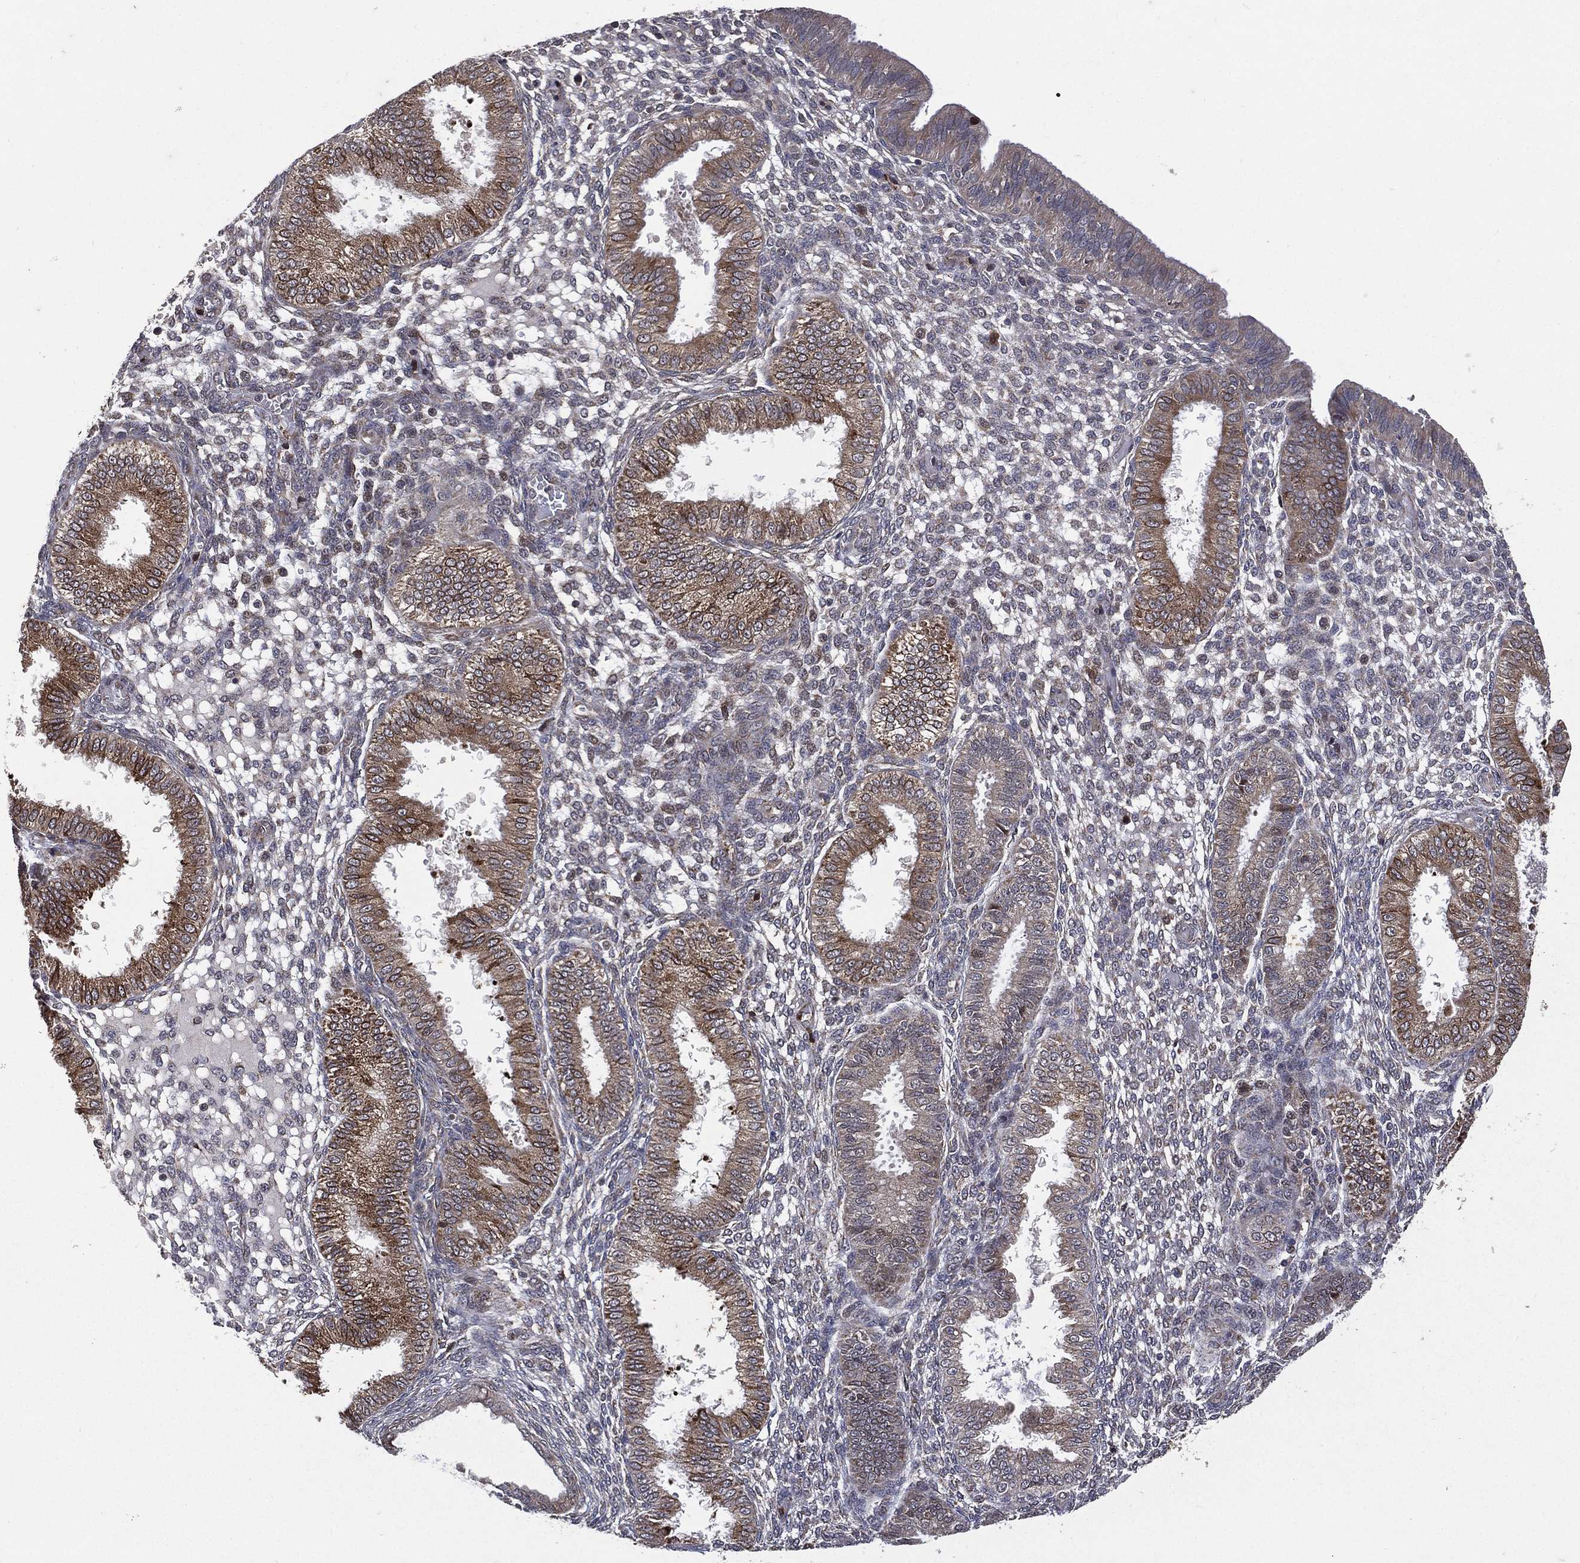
{"staining": {"intensity": "strong", "quantity": "25%-75%", "location": "cytoplasmic/membranous"}, "tissue": "endometrium", "cell_type": "Cells in endometrial stroma", "image_type": "normal", "snomed": [{"axis": "morphology", "description": "Normal tissue, NOS"}, {"axis": "topography", "description": "Endometrium"}], "caption": "About 25%-75% of cells in endometrial stroma in benign endometrium reveal strong cytoplasmic/membranous protein positivity as visualized by brown immunohistochemical staining.", "gene": "RAB11FIP4", "patient": {"sex": "female", "age": 43}}